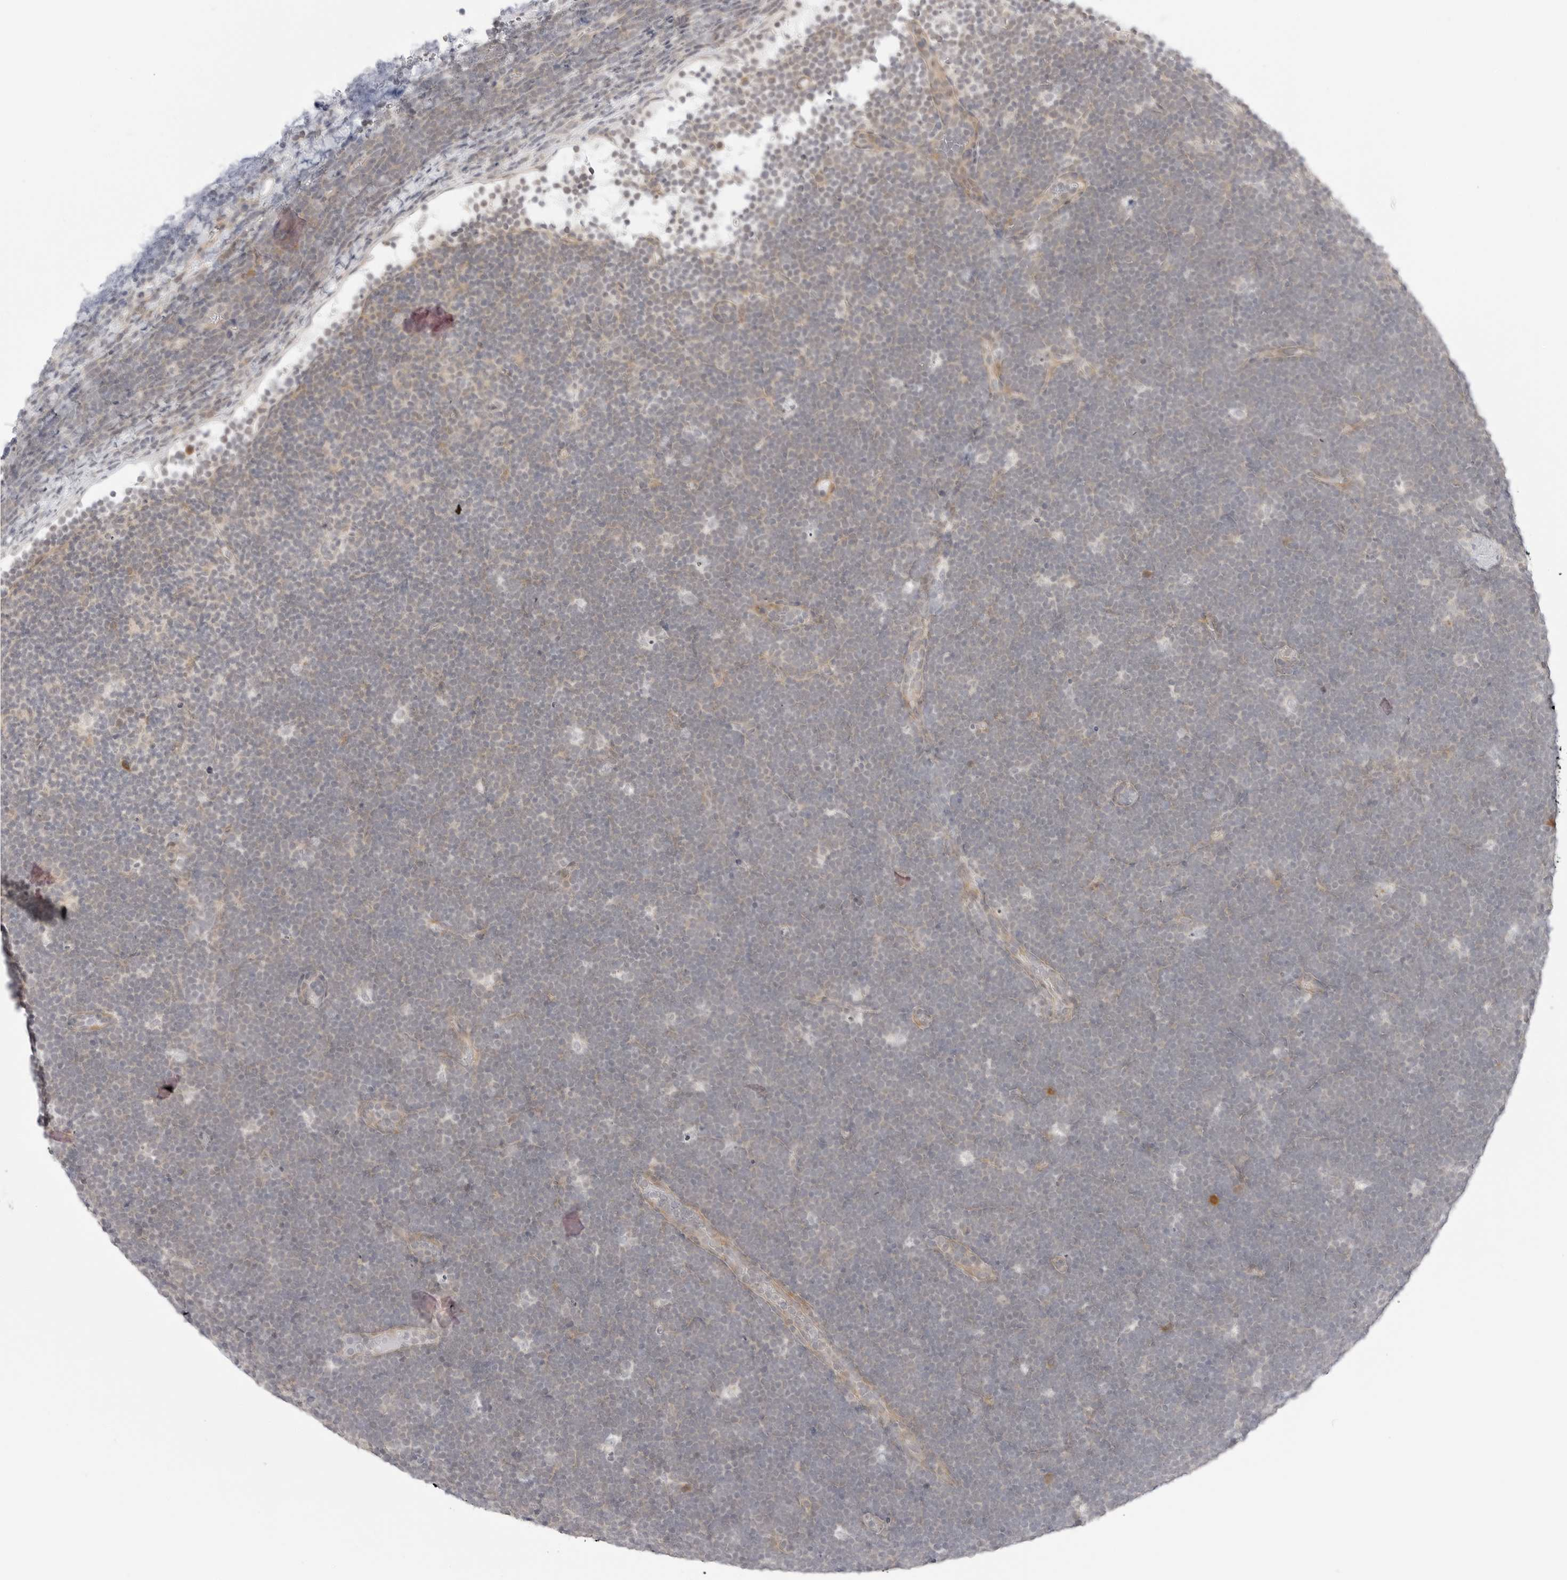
{"staining": {"intensity": "negative", "quantity": "none", "location": "none"}, "tissue": "lymphoma", "cell_type": "Tumor cells", "image_type": "cancer", "snomed": [{"axis": "morphology", "description": "Malignant lymphoma, non-Hodgkin's type, High grade"}, {"axis": "topography", "description": "Lymph node"}], "caption": "Immunohistochemistry (IHC) photomicrograph of human malignant lymphoma, non-Hodgkin's type (high-grade) stained for a protein (brown), which exhibits no staining in tumor cells. (DAB immunohistochemistry (IHC) with hematoxylin counter stain).", "gene": "TCP1", "patient": {"sex": "male", "age": 13}}